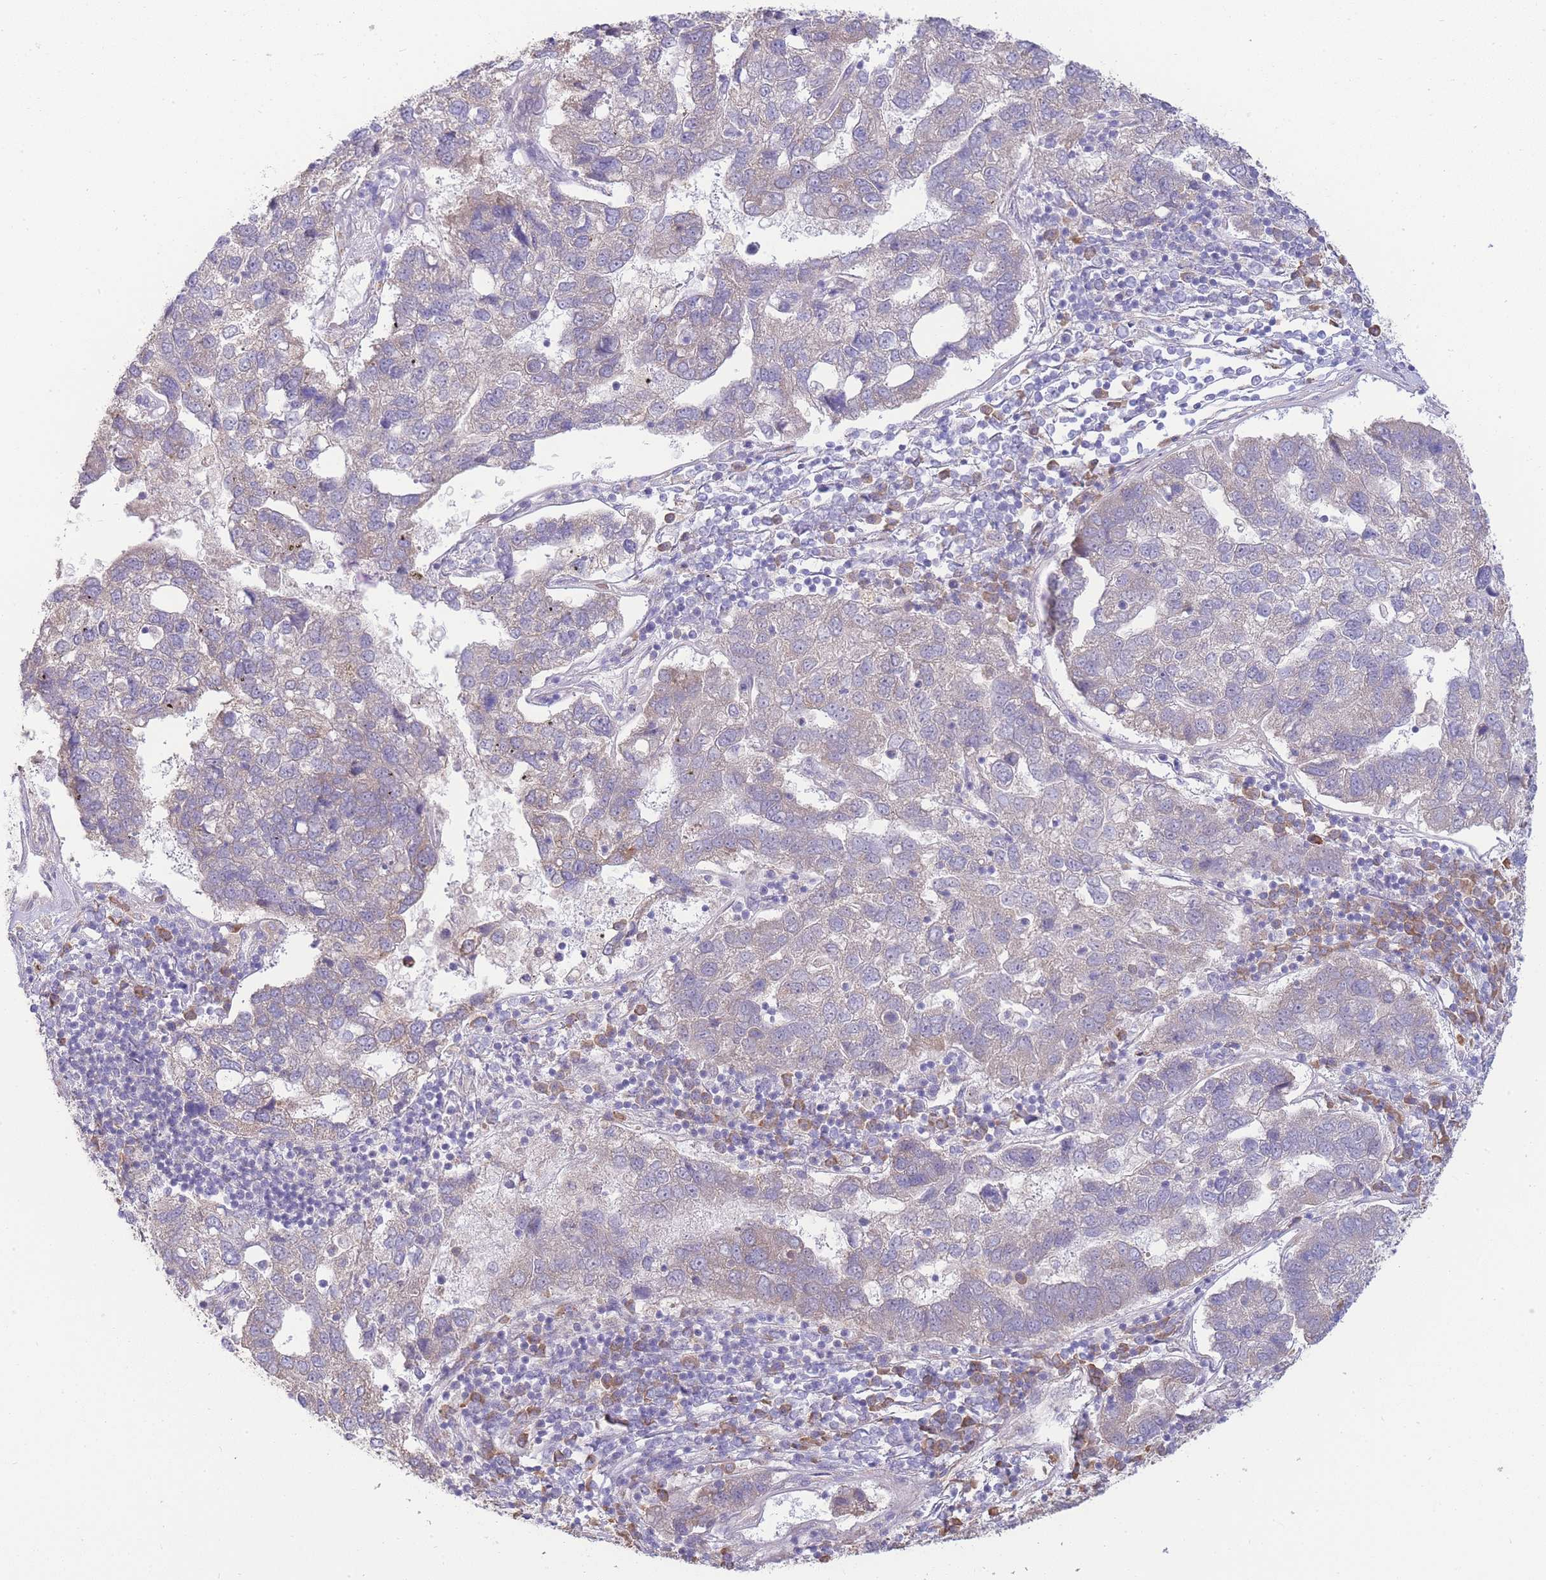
{"staining": {"intensity": "weak", "quantity": "<25%", "location": "cytoplasmic/membranous"}, "tissue": "pancreatic cancer", "cell_type": "Tumor cells", "image_type": "cancer", "snomed": [{"axis": "morphology", "description": "Adenocarcinoma, NOS"}, {"axis": "topography", "description": "Pancreas"}], "caption": "Immunohistochemistry (IHC) of pancreatic cancer (adenocarcinoma) reveals no staining in tumor cells.", "gene": "BEX1", "patient": {"sex": "female", "age": 61}}